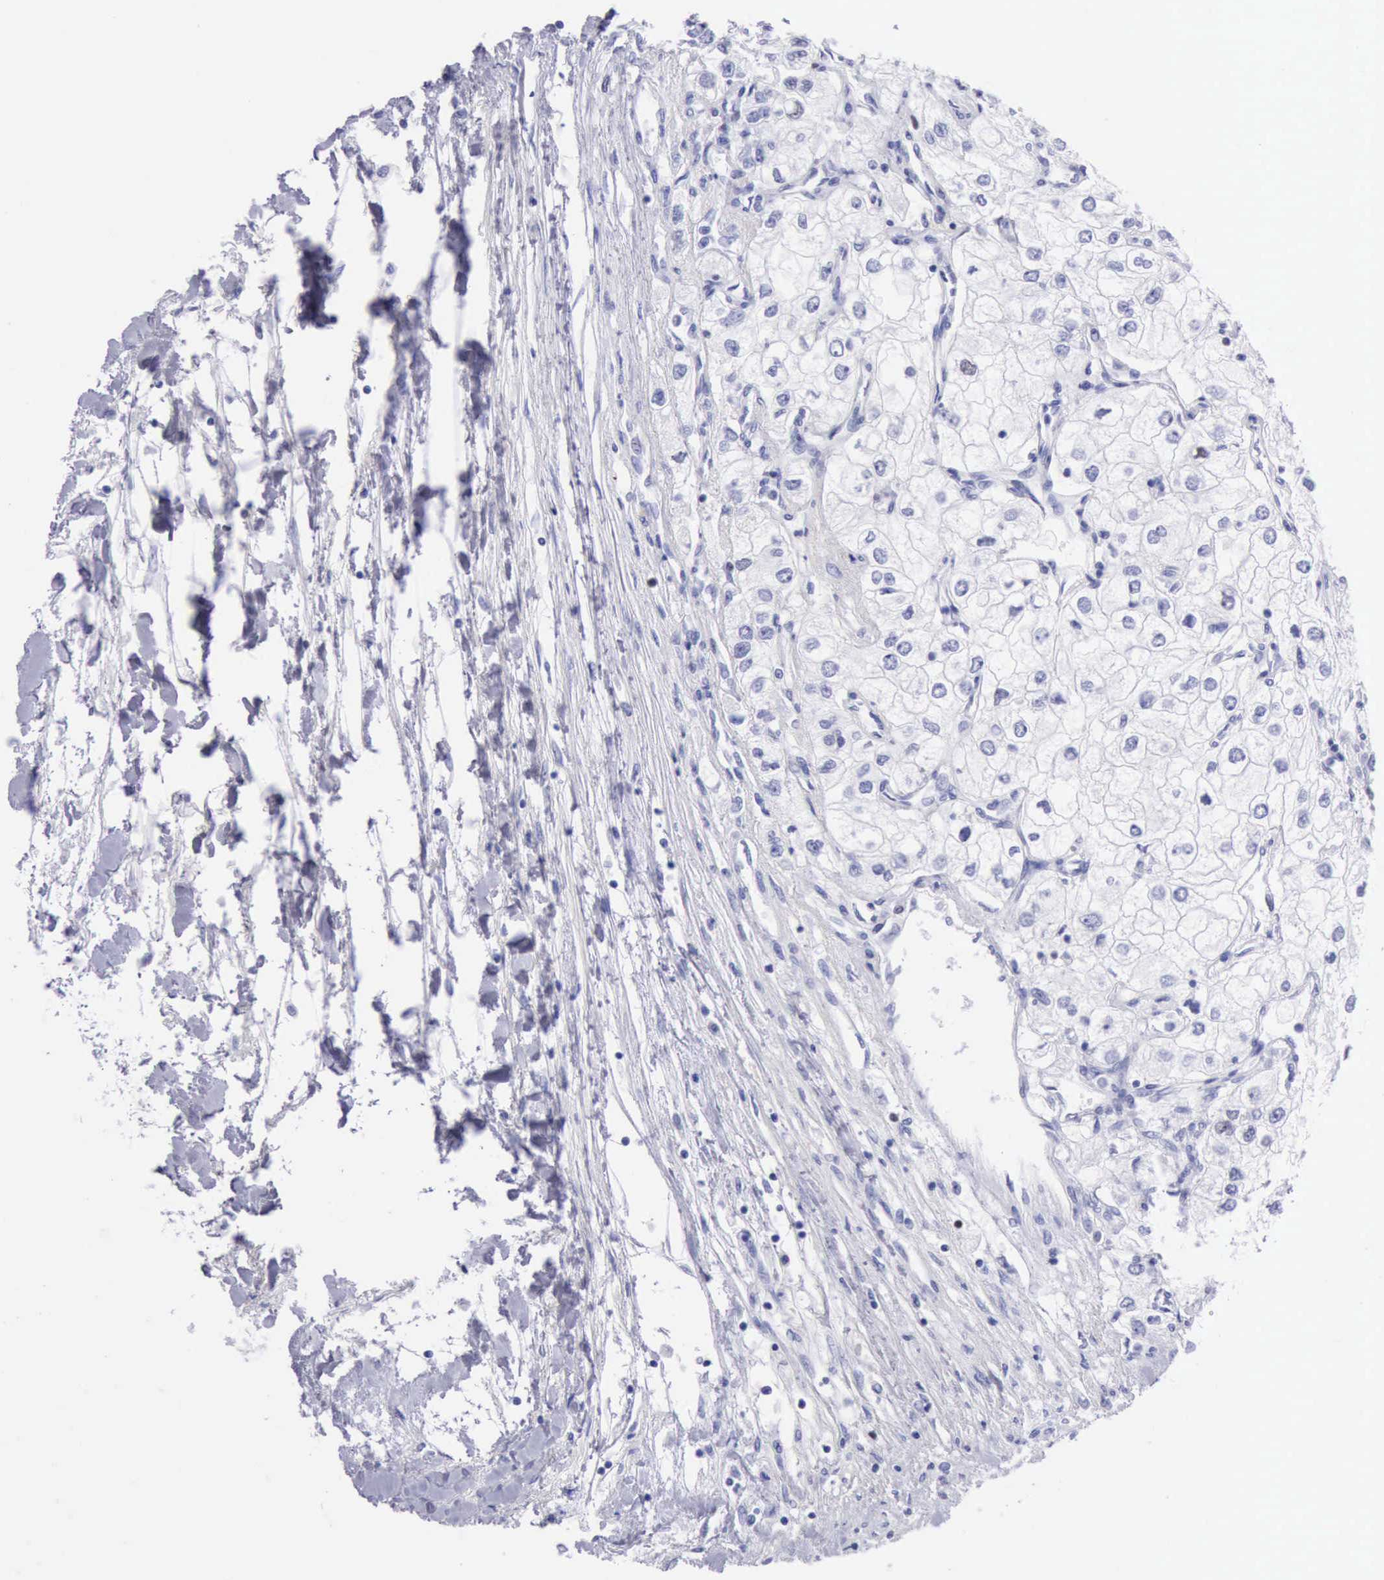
{"staining": {"intensity": "negative", "quantity": "none", "location": "none"}, "tissue": "renal cancer", "cell_type": "Tumor cells", "image_type": "cancer", "snomed": [{"axis": "morphology", "description": "Adenocarcinoma, NOS"}, {"axis": "topography", "description": "Kidney"}], "caption": "A high-resolution photomicrograph shows IHC staining of renal cancer (adenocarcinoma), which exhibits no significant expression in tumor cells.", "gene": "MCM2", "patient": {"sex": "male", "age": 57}}